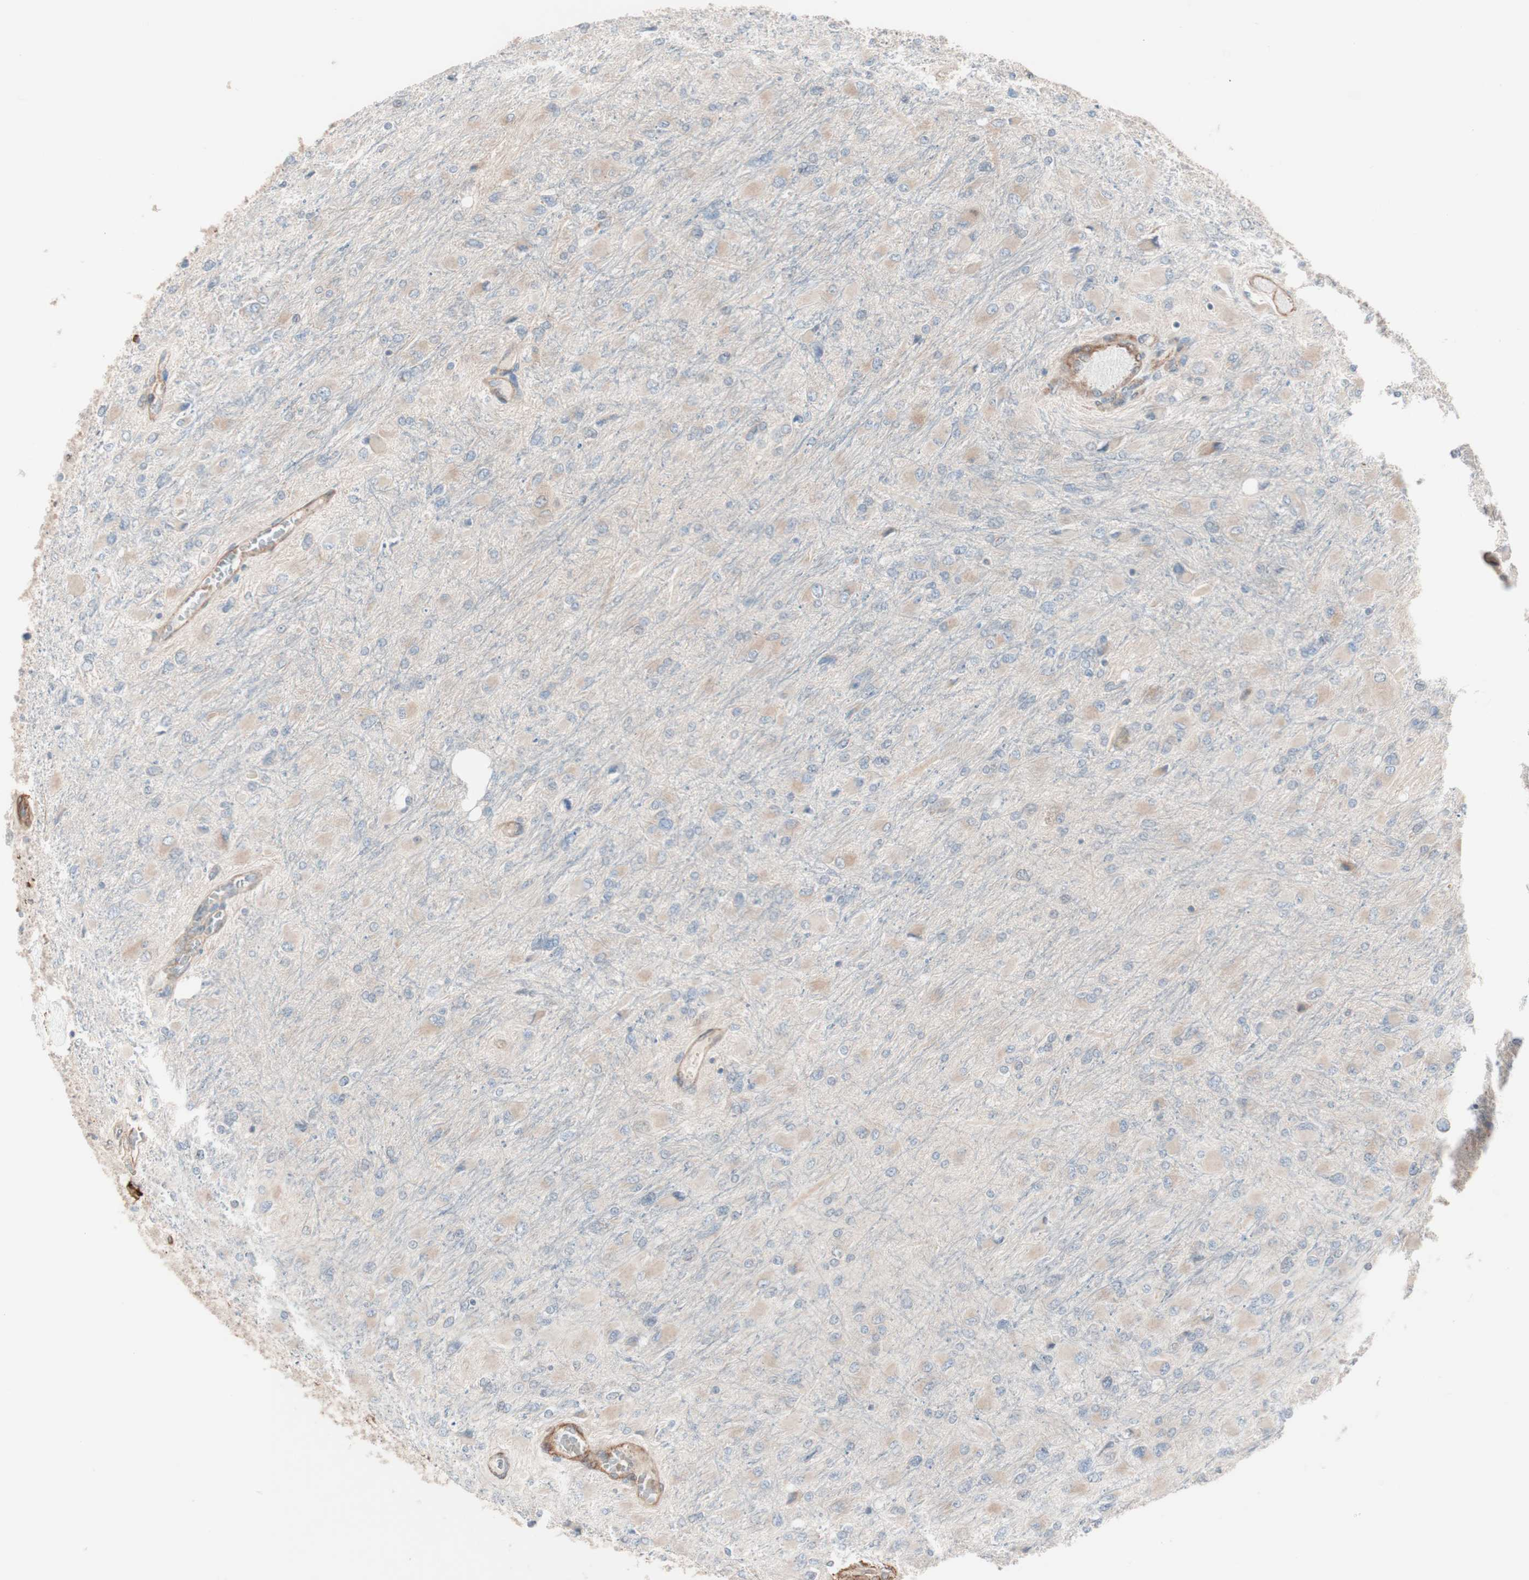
{"staining": {"intensity": "weak", "quantity": "25%-75%", "location": "cytoplasmic/membranous"}, "tissue": "glioma", "cell_type": "Tumor cells", "image_type": "cancer", "snomed": [{"axis": "morphology", "description": "Glioma, malignant, High grade"}, {"axis": "topography", "description": "Cerebral cortex"}], "caption": "Immunohistochemistry (IHC) image of neoplastic tissue: malignant glioma (high-grade) stained using immunohistochemistry shows low levels of weak protein expression localized specifically in the cytoplasmic/membranous of tumor cells, appearing as a cytoplasmic/membranous brown color.", "gene": "ALG5", "patient": {"sex": "female", "age": 36}}